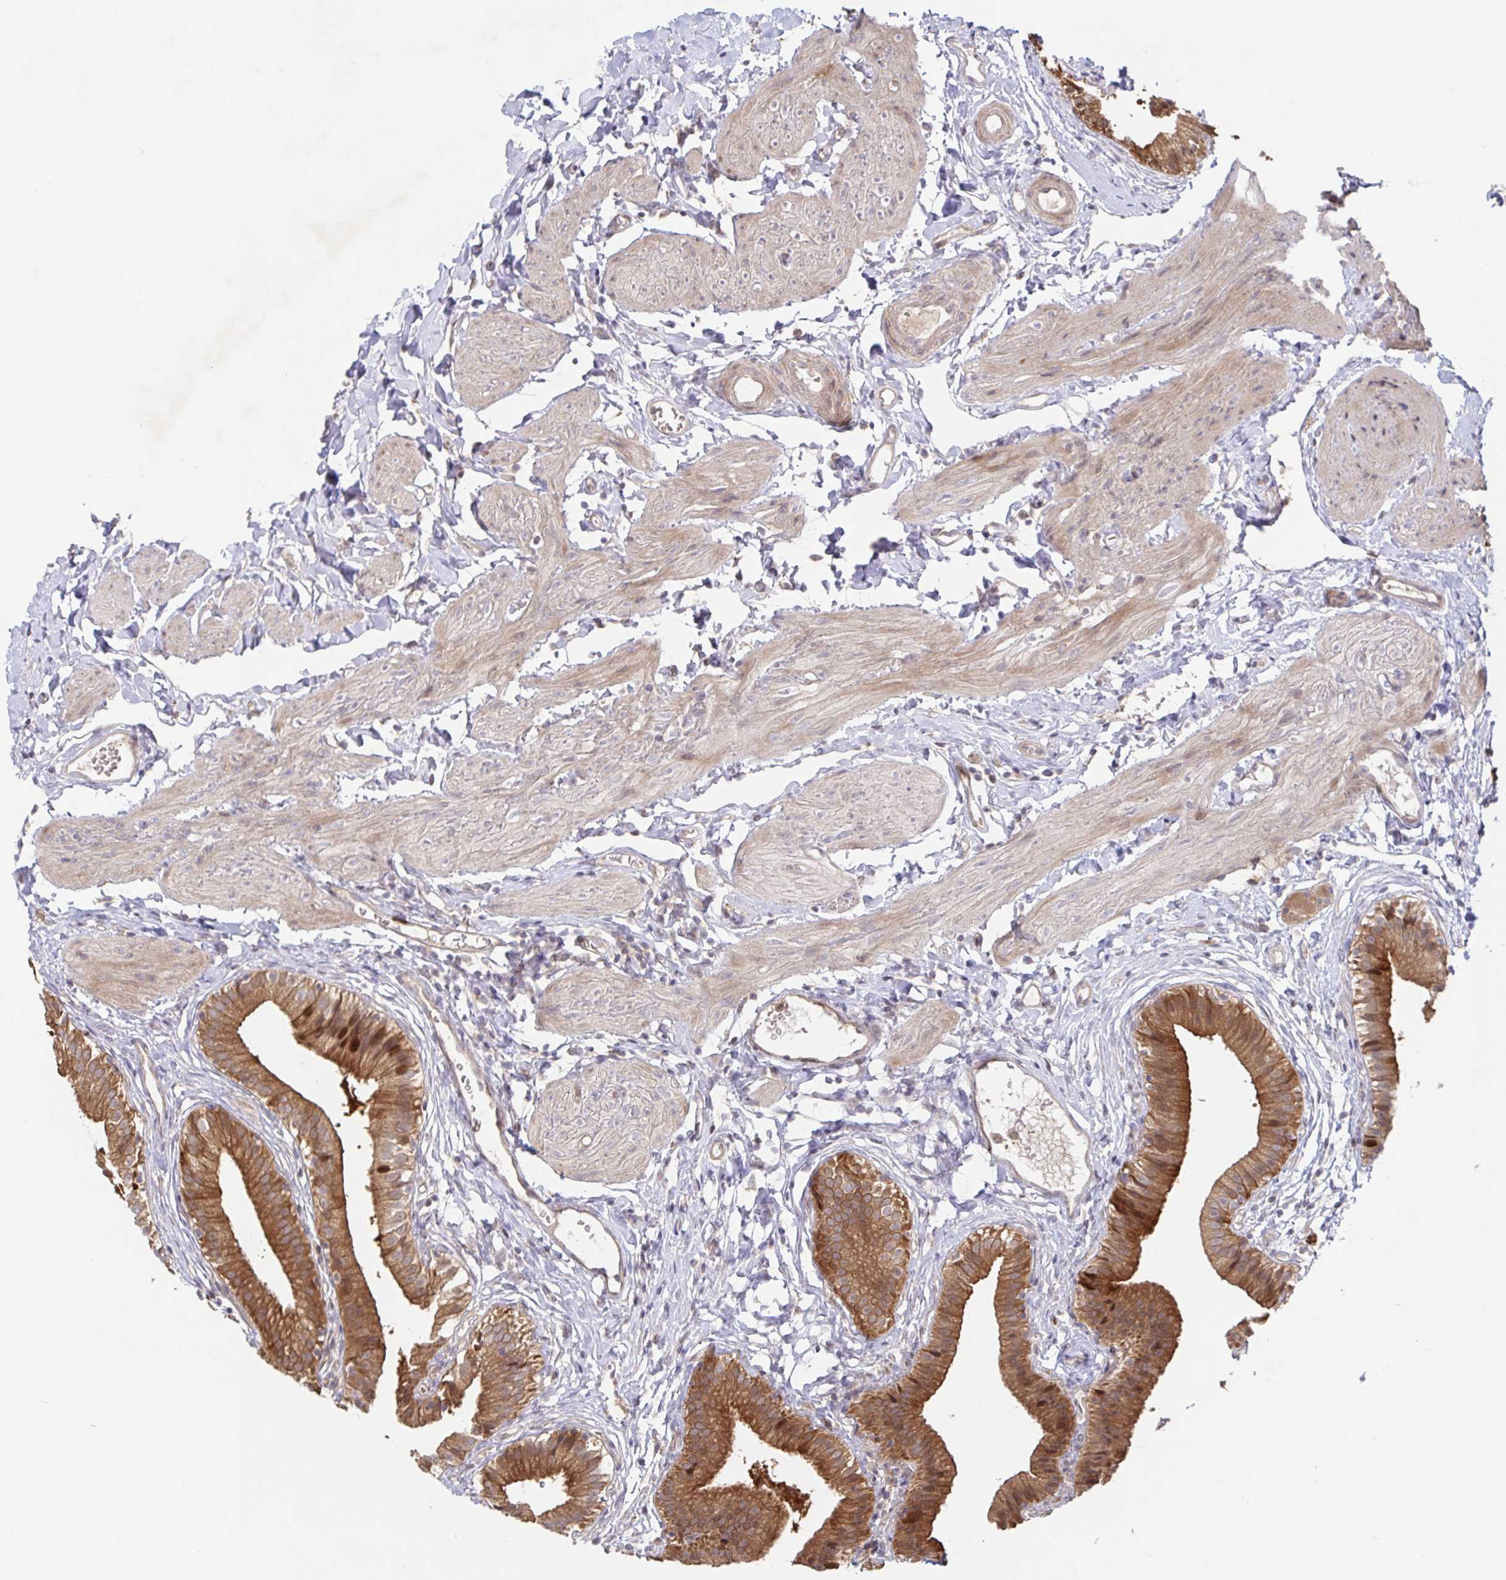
{"staining": {"intensity": "strong", "quantity": ">75%", "location": "cytoplasmic/membranous"}, "tissue": "gallbladder", "cell_type": "Glandular cells", "image_type": "normal", "snomed": [{"axis": "morphology", "description": "Normal tissue, NOS"}, {"axis": "topography", "description": "Gallbladder"}], "caption": "This histopathology image demonstrates benign gallbladder stained with IHC to label a protein in brown. The cytoplasmic/membranous of glandular cells show strong positivity for the protein. Nuclei are counter-stained blue.", "gene": "AACS", "patient": {"sex": "female", "age": 47}}